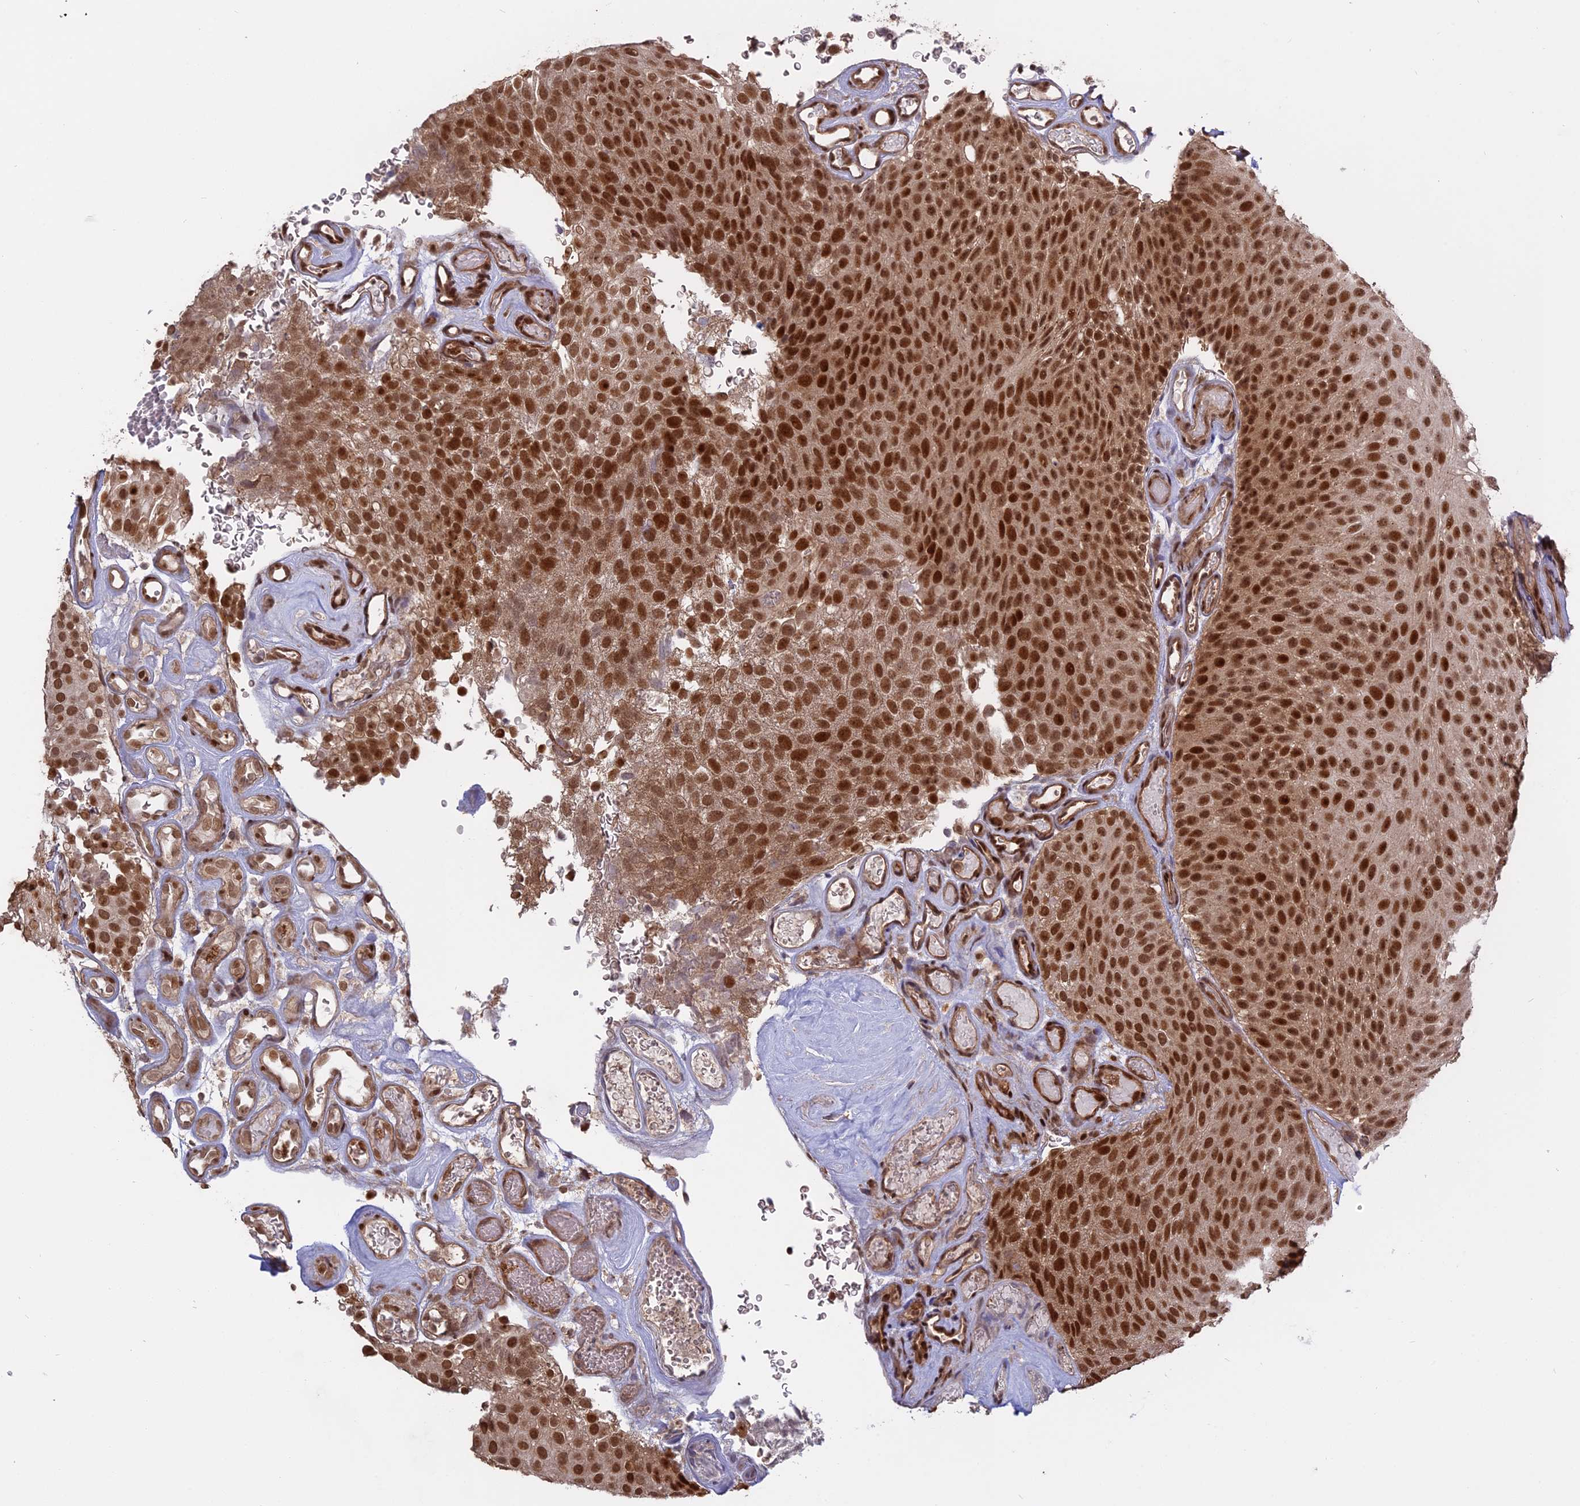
{"staining": {"intensity": "strong", "quantity": ">75%", "location": "nuclear"}, "tissue": "urothelial cancer", "cell_type": "Tumor cells", "image_type": "cancer", "snomed": [{"axis": "morphology", "description": "Urothelial carcinoma, Low grade"}, {"axis": "topography", "description": "Urinary bladder"}], "caption": "Immunohistochemistry (IHC) of human urothelial cancer shows high levels of strong nuclear staining in approximately >75% of tumor cells. Nuclei are stained in blue.", "gene": "PKIG", "patient": {"sex": "male", "age": 78}}